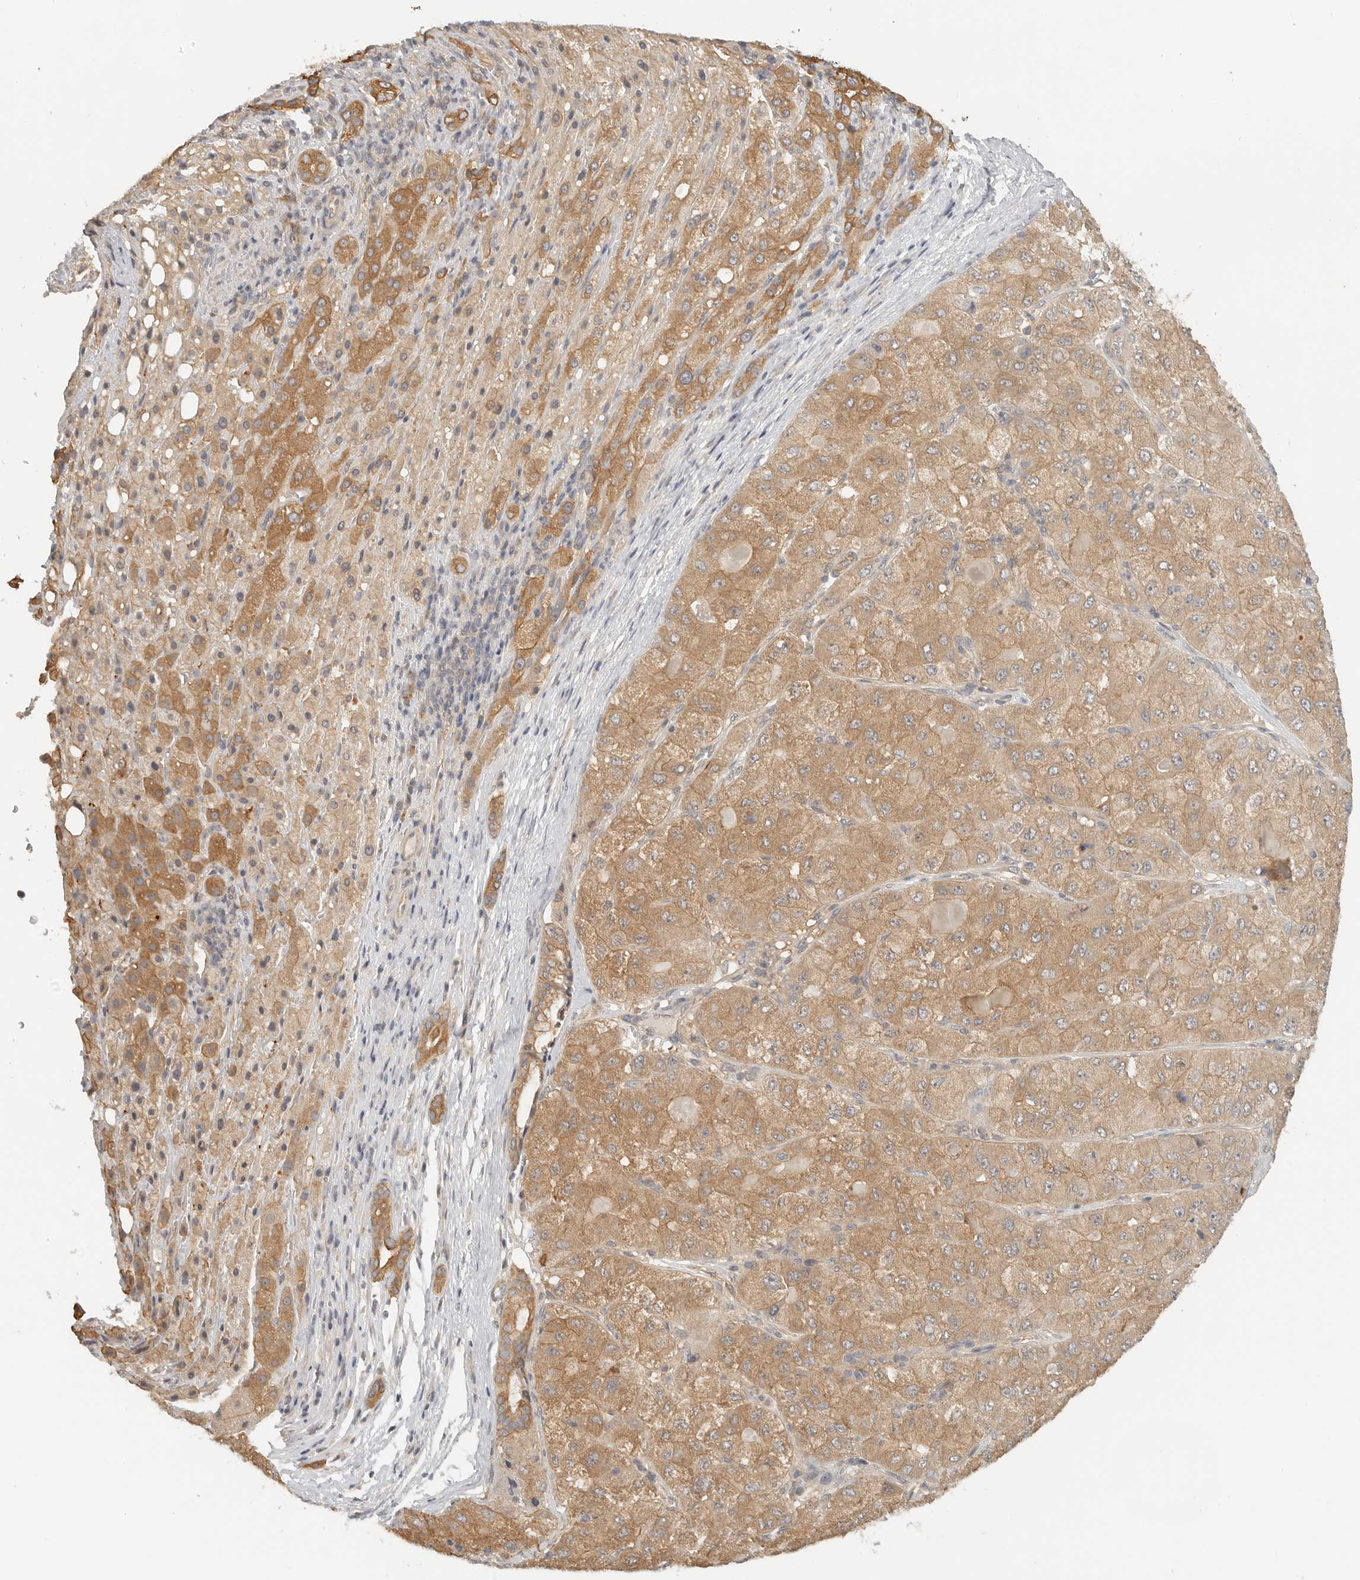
{"staining": {"intensity": "moderate", "quantity": ">75%", "location": "cytoplasmic/membranous"}, "tissue": "liver cancer", "cell_type": "Tumor cells", "image_type": "cancer", "snomed": [{"axis": "morphology", "description": "Carcinoma, Hepatocellular, NOS"}, {"axis": "topography", "description": "Liver"}], "caption": "A histopathology image showing moderate cytoplasmic/membranous staining in approximately >75% of tumor cells in liver cancer, as visualized by brown immunohistochemical staining.", "gene": "AHDC1", "patient": {"sex": "male", "age": 80}}